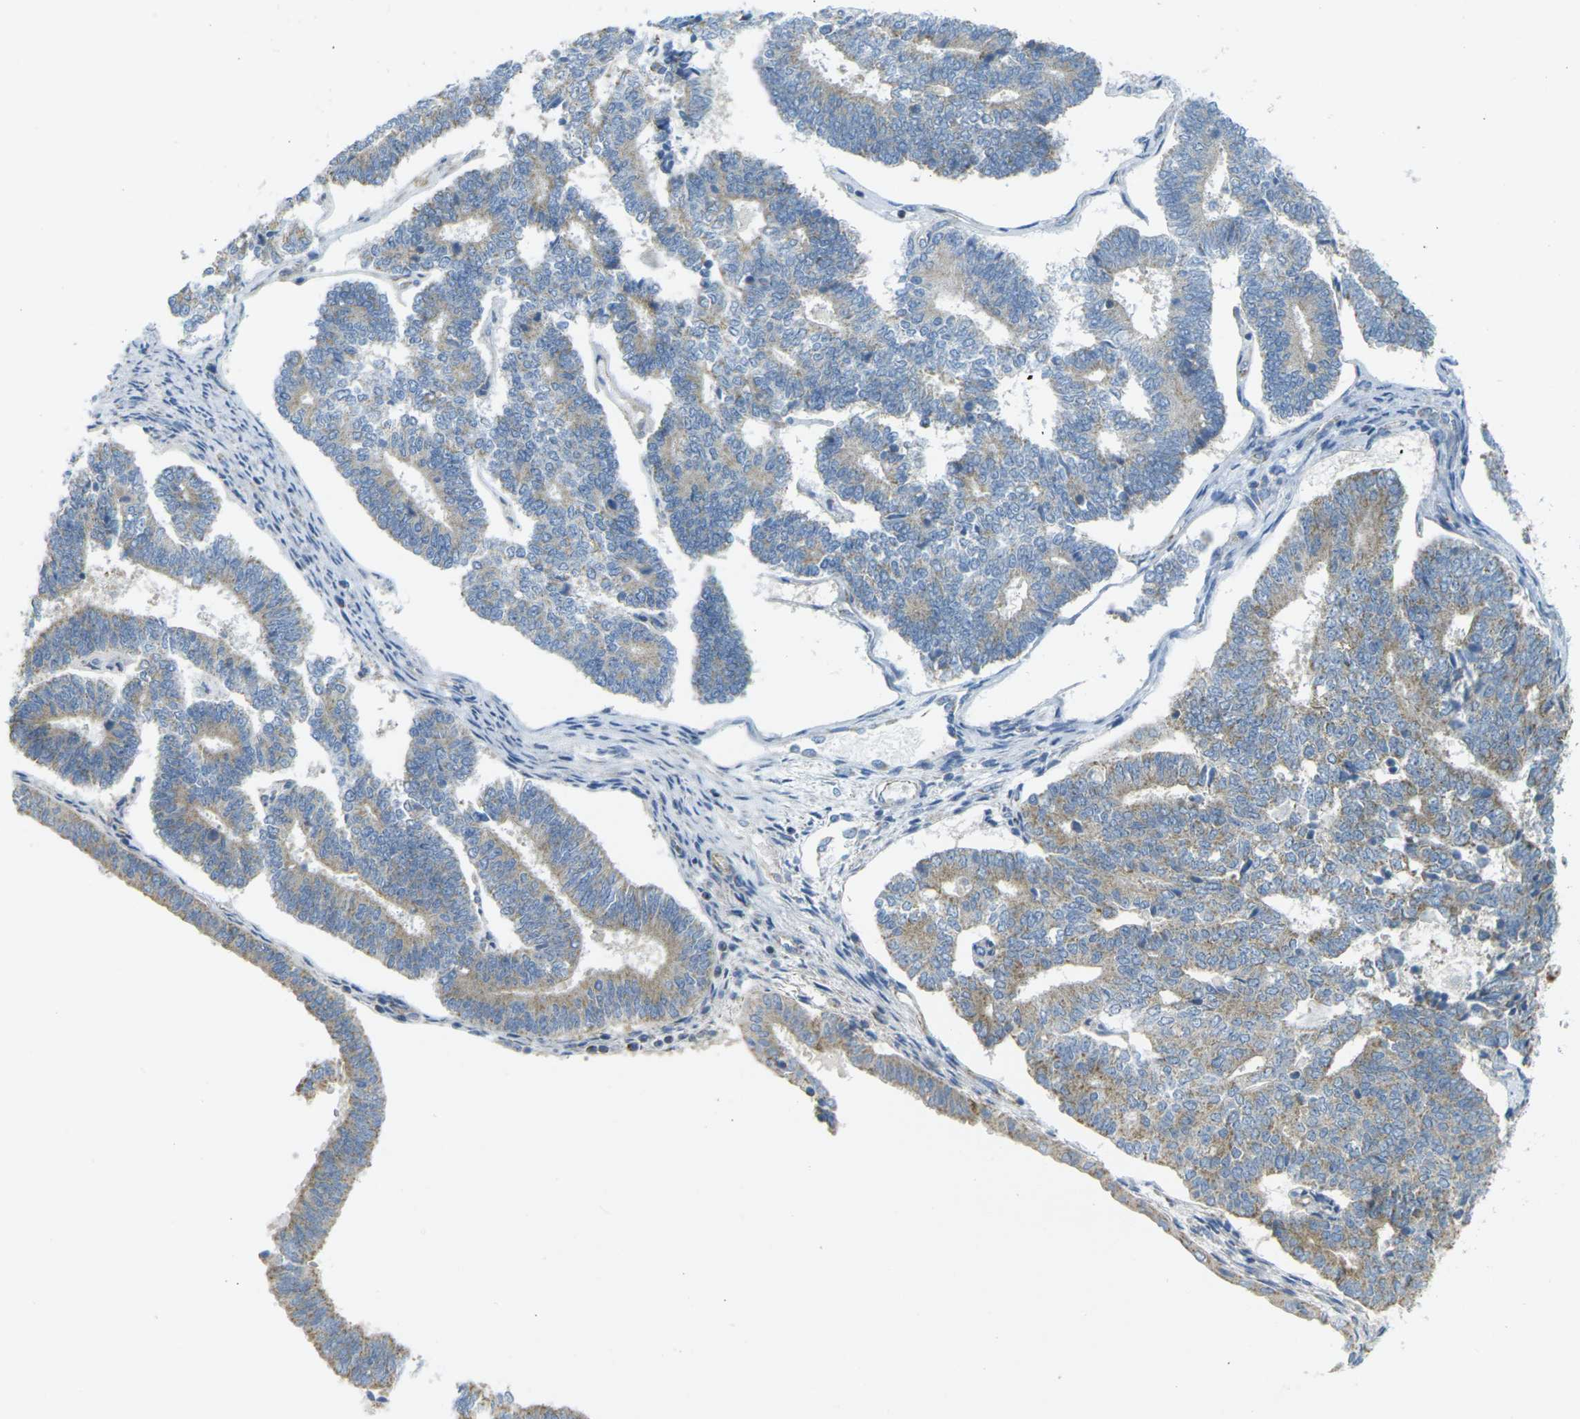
{"staining": {"intensity": "weak", "quantity": ">75%", "location": "cytoplasmic/membranous"}, "tissue": "endometrial cancer", "cell_type": "Tumor cells", "image_type": "cancer", "snomed": [{"axis": "morphology", "description": "Adenocarcinoma, NOS"}, {"axis": "topography", "description": "Endometrium"}], "caption": "IHC (DAB) staining of adenocarcinoma (endometrial) shows weak cytoplasmic/membranous protein staining in approximately >75% of tumor cells.", "gene": "PARD6B", "patient": {"sex": "female", "age": 70}}